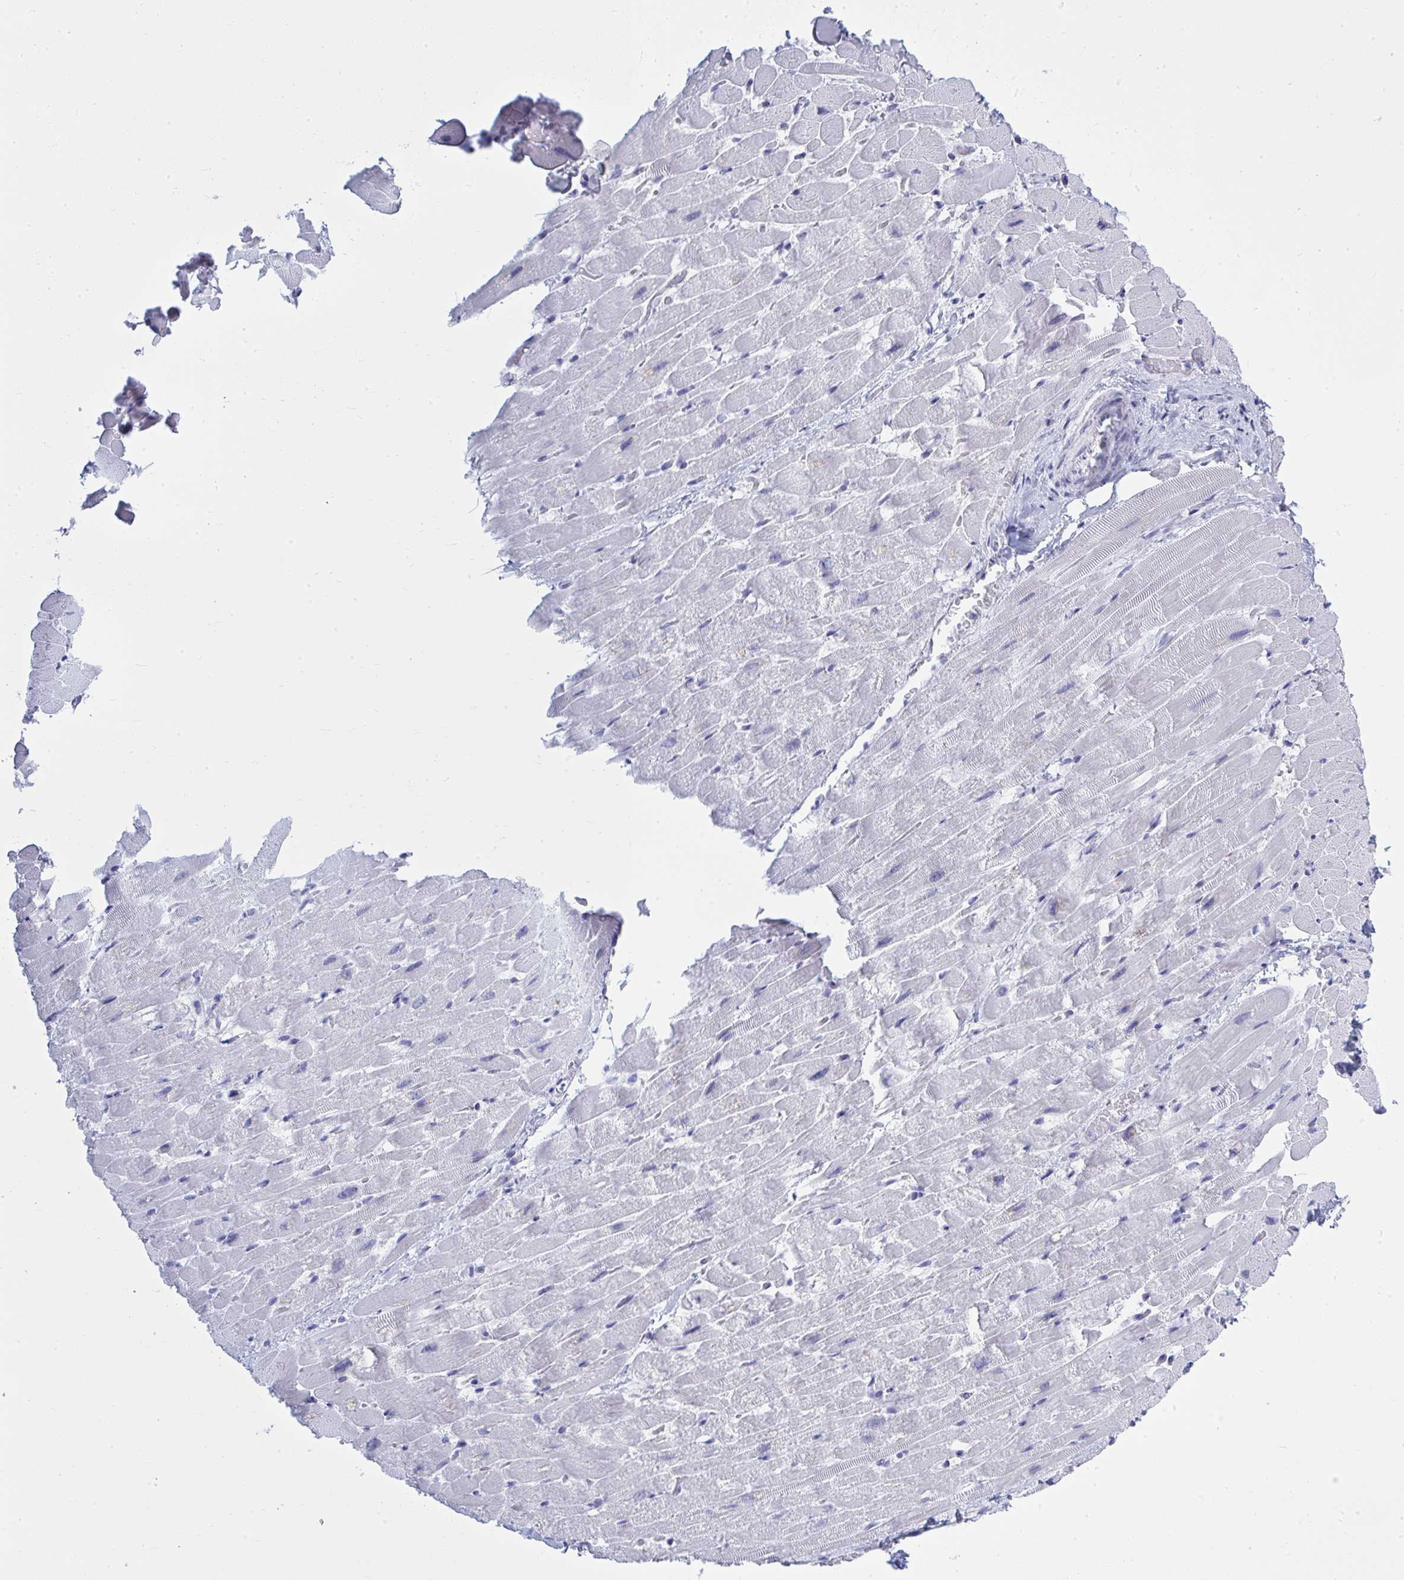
{"staining": {"intensity": "negative", "quantity": "none", "location": "none"}, "tissue": "heart muscle", "cell_type": "Cardiomyocytes", "image_type": "normal", "snomed": [{"axis": "morphology", "description": "Normal tissue, NOS"}, {"axis": "topography", "description": "Heart"}], "caption": "Protein analysis of normal heart muscle shows no significant staining in cardiomyocytes.", "gene": "QDPR", "patient": {"sex": "male", "age": 37}}